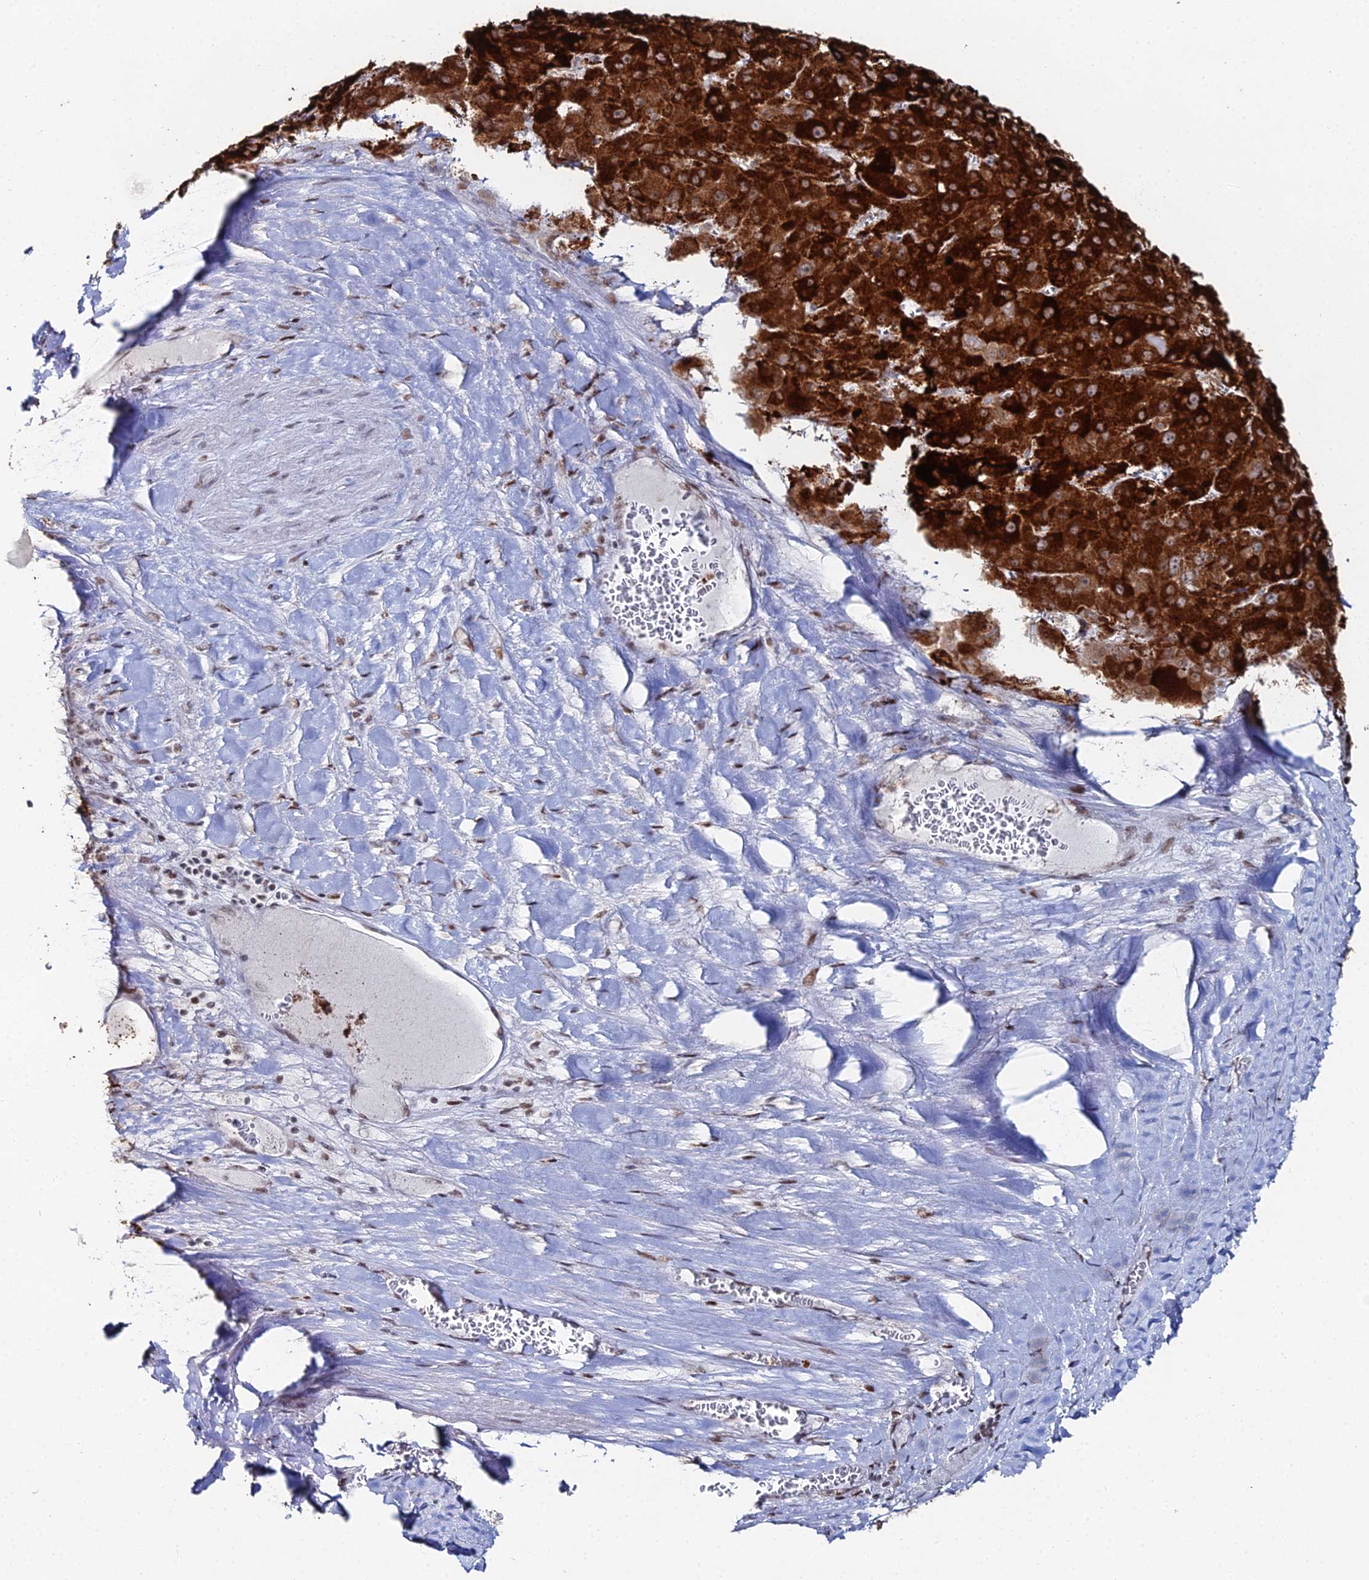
{"staining": {"intensity": "strong", "quantity": ">75%", "location": "cytoplasmic/membranous,nuclear"}, "tissue": "liver cancer", "cell_type": "Tumor cells", "image_type": "cancer", "snomed": [{"axis": "morphology", "description": "Carcinoma, Hepatocellular, NOS"}, {"axis": "topography", "description": "Liver"}], "caption": "Immunohistochemical staining of liver cancer (hepatocellular carcinoma) demonstrates strong cytoplasmic/membranous and nuclear protein positivity in approximately >75% of tumor cells.", "gene": "GSC2", "patient": {"sex": "female", "age": 73}}